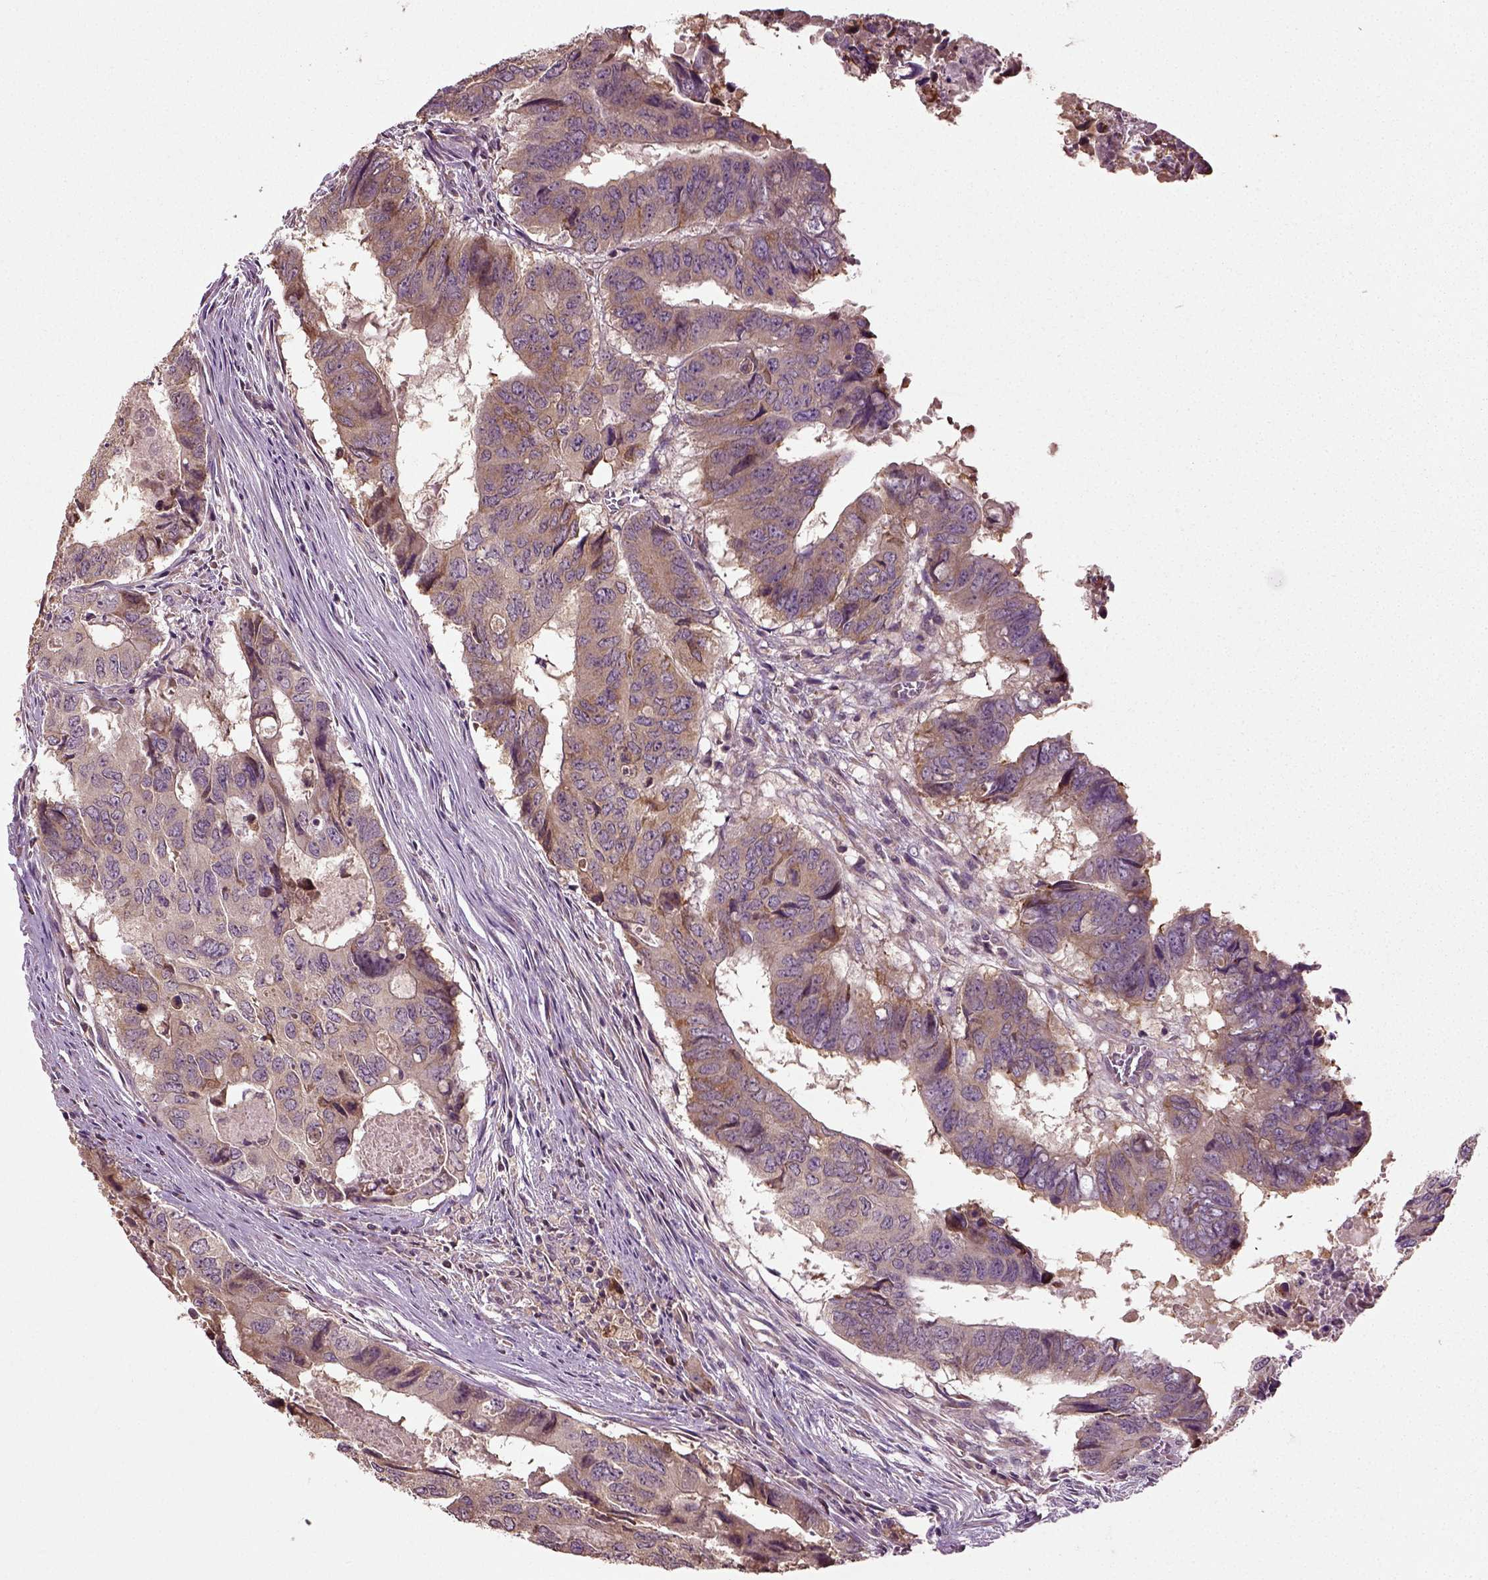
{"staining": {"intensity": "moderate", "quantity": "<25%", "location": "cytoplasmic/membranous"}, "tissue": "colorectal cancer", "cell_type": "Tumor cells", "image_type": "cancer", "snomed": [{"axis": "morphology", "description": "Adenocarcinoma, NOS"}, {"axis": "topography", "description": "Colon"}], "caption": "Colorectal adenocarcinoma stained with a protein marker displays moderate staining in tumor cells.", "gene": "ERV3-1", "patient": {"sex": "male", "age": 79}}